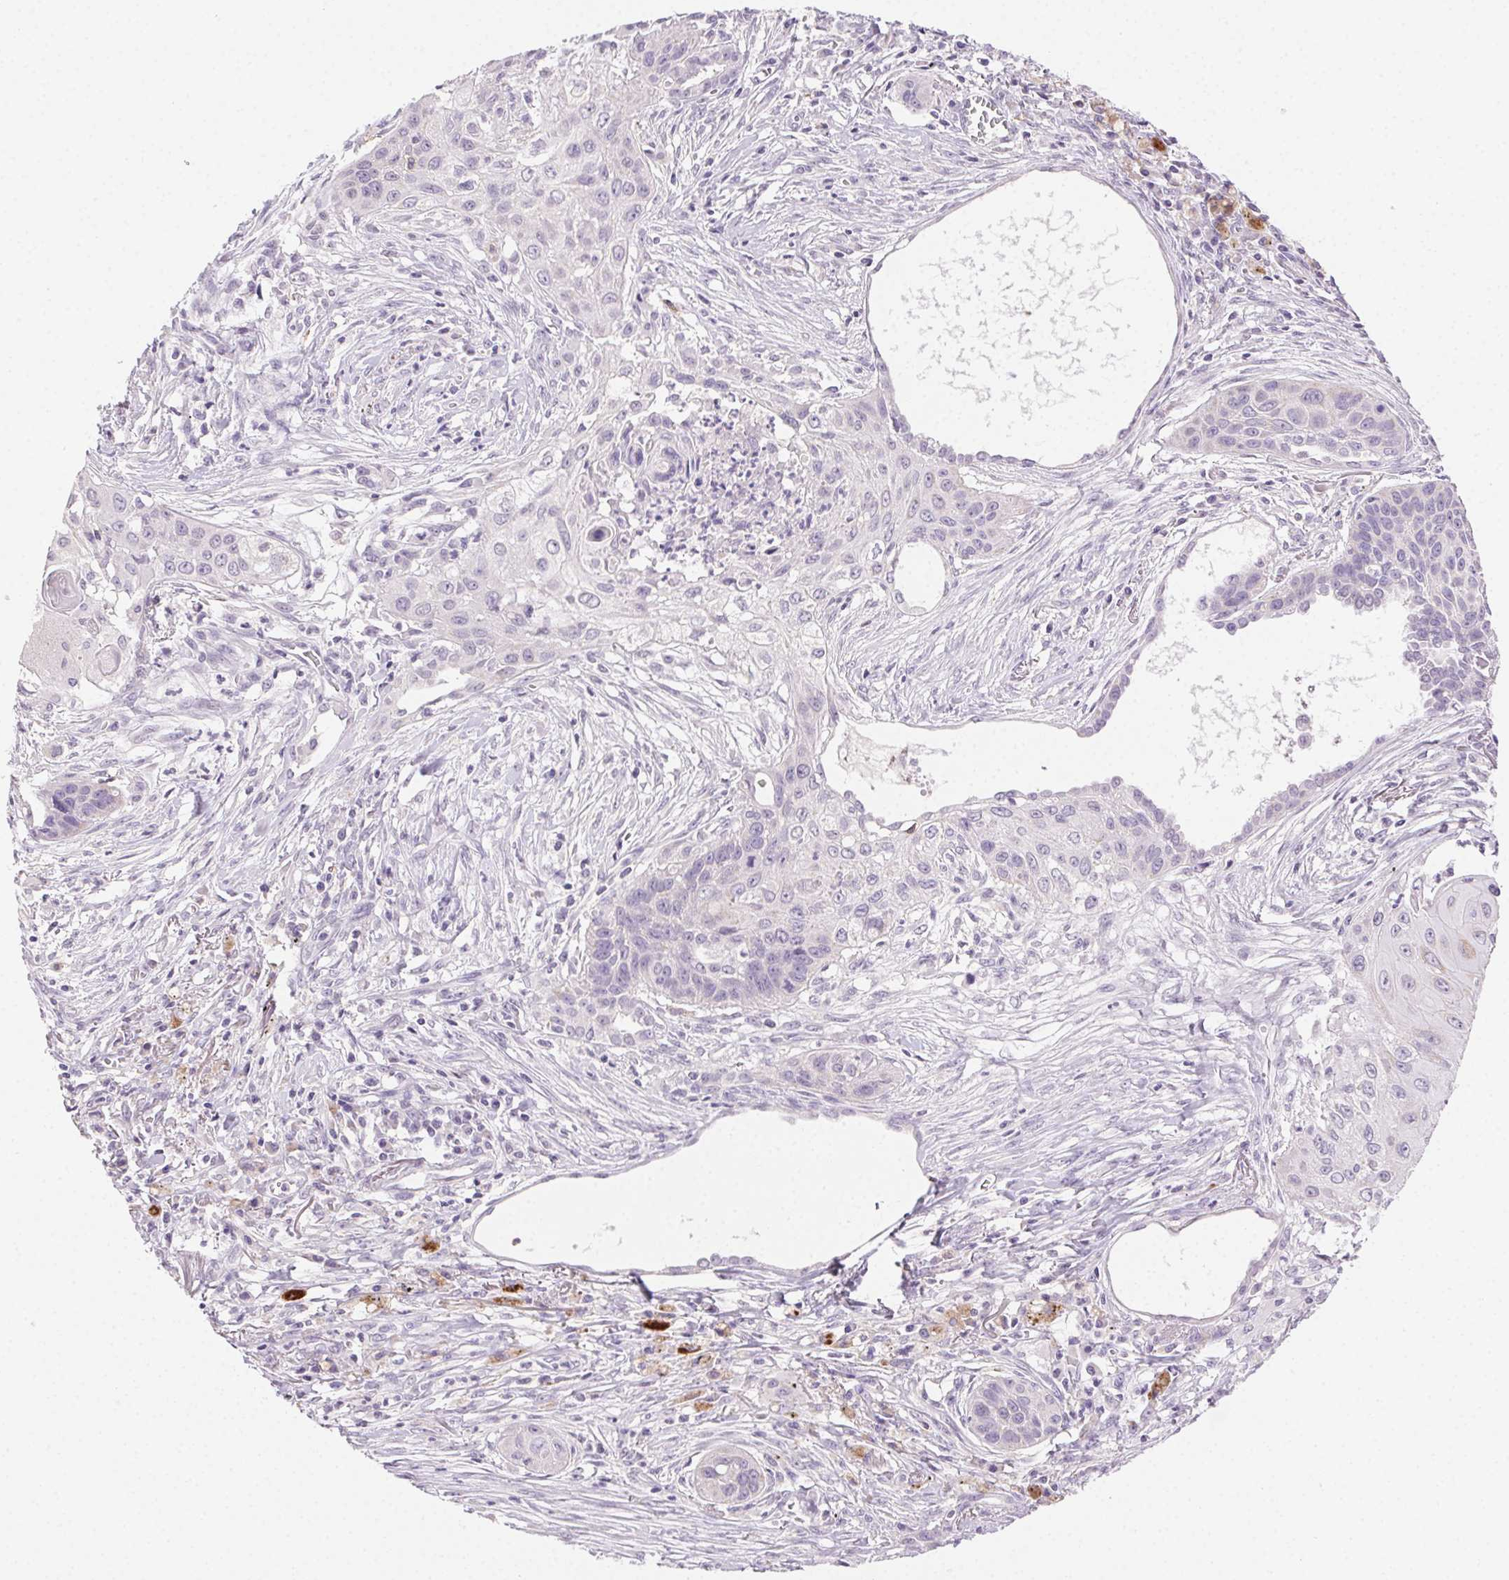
{"staining": {"intensity": "negative", "quantity": "none", "location": "none"}, "tissue": "lung cancer", "cell_type": "Tumor cells", "image_type": "cancer", "snomed": [{"axis": "morphology", "description": "Squamous cell carcinoma, NOS"}, {"axis": "topography", "description": "Lung"}], "caption": "Tumor cells are negative for protein expression in human lung squamous cell carcinoma.", "gene": "AKAP5", "patient": {"sex": "male", "age": 71}}